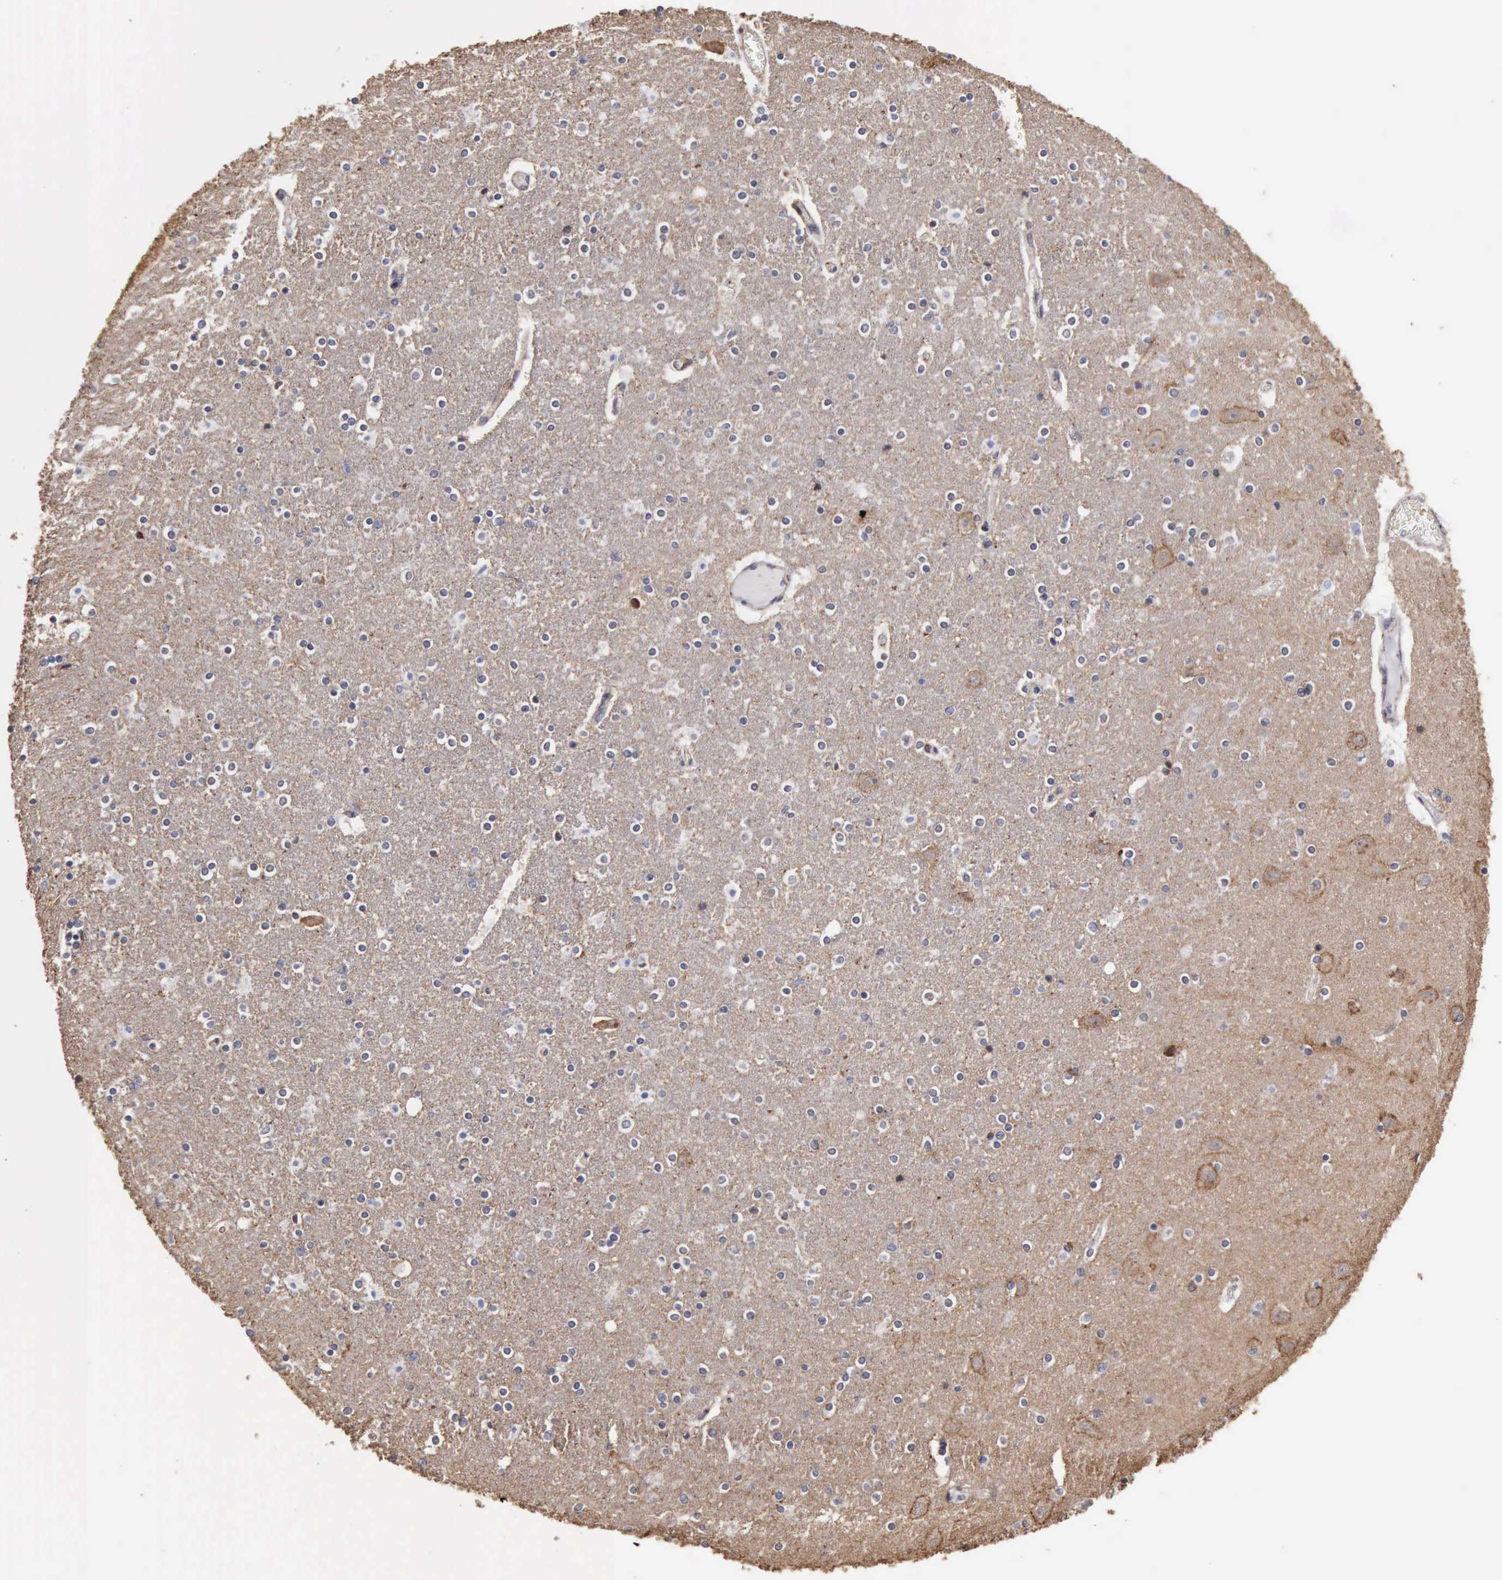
{"staining": {"intensity": "negative", "quantity": "none", "location": "none"}, "tissue": "caudate", "cell_type": "Glial cells", "image_type": "normal", "snomed": [{"axis": "morphology", "description": "Normal tissue, NOS"}, {"axis": "topography", "description": "Lateral ventricle wall"}], "caption": "This is a micrograph of IHC staining of unremarkable caudate, which shows no expression in glial cells. (Immunohistochemistry (ihc), brightfield microscopy, high magnification).", "gene": "GPR101", "patient": {"sex": "female", "age": 54}}